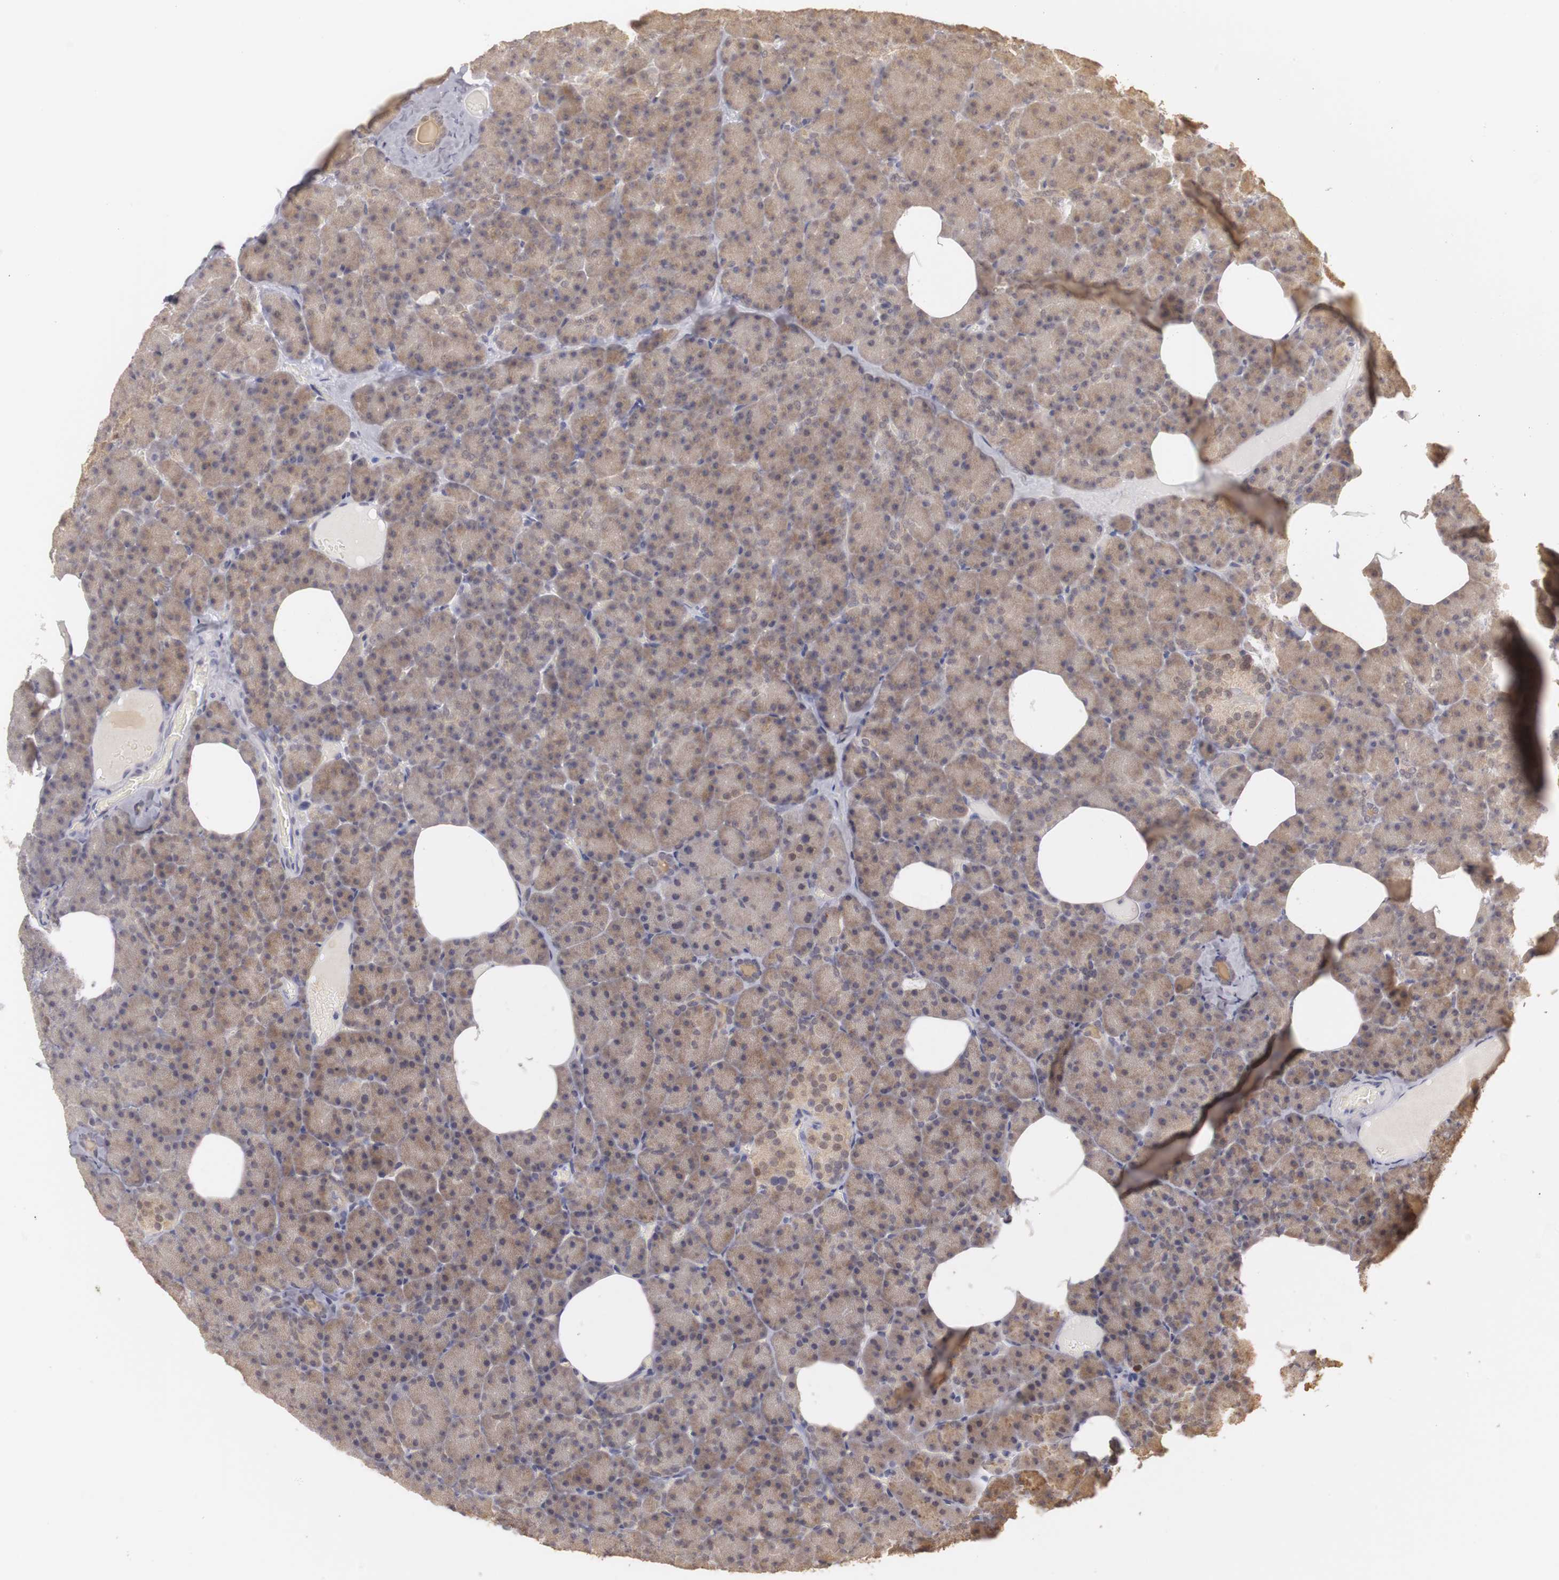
{"staining": {"intensity": "moderate", "quantity": ">75%", "location": "cytoplasmic/membranous,nuclear"}, "tissue": "pancreas", "cell_type": "Exocrine glandular cells", "image_type": "normal", "snomed": [{"axis": "morphology", "description": "Normal tissue, NOS"}, {"axis": "topography", "description": "Pancreas"}], "caption": "Pancreas stained with DAB IHC demonstrates medium levels of moderate cytoplasmic/membranous,nuclear expression in about >75% of exocrine glandular cells. (DAB (3,3'-diaminobenzidine) IHC, brown staining for protein, blue staining for nuclei).", "gene": "PLEKHA1", "patient": {"sex": "female", "age": 35}}